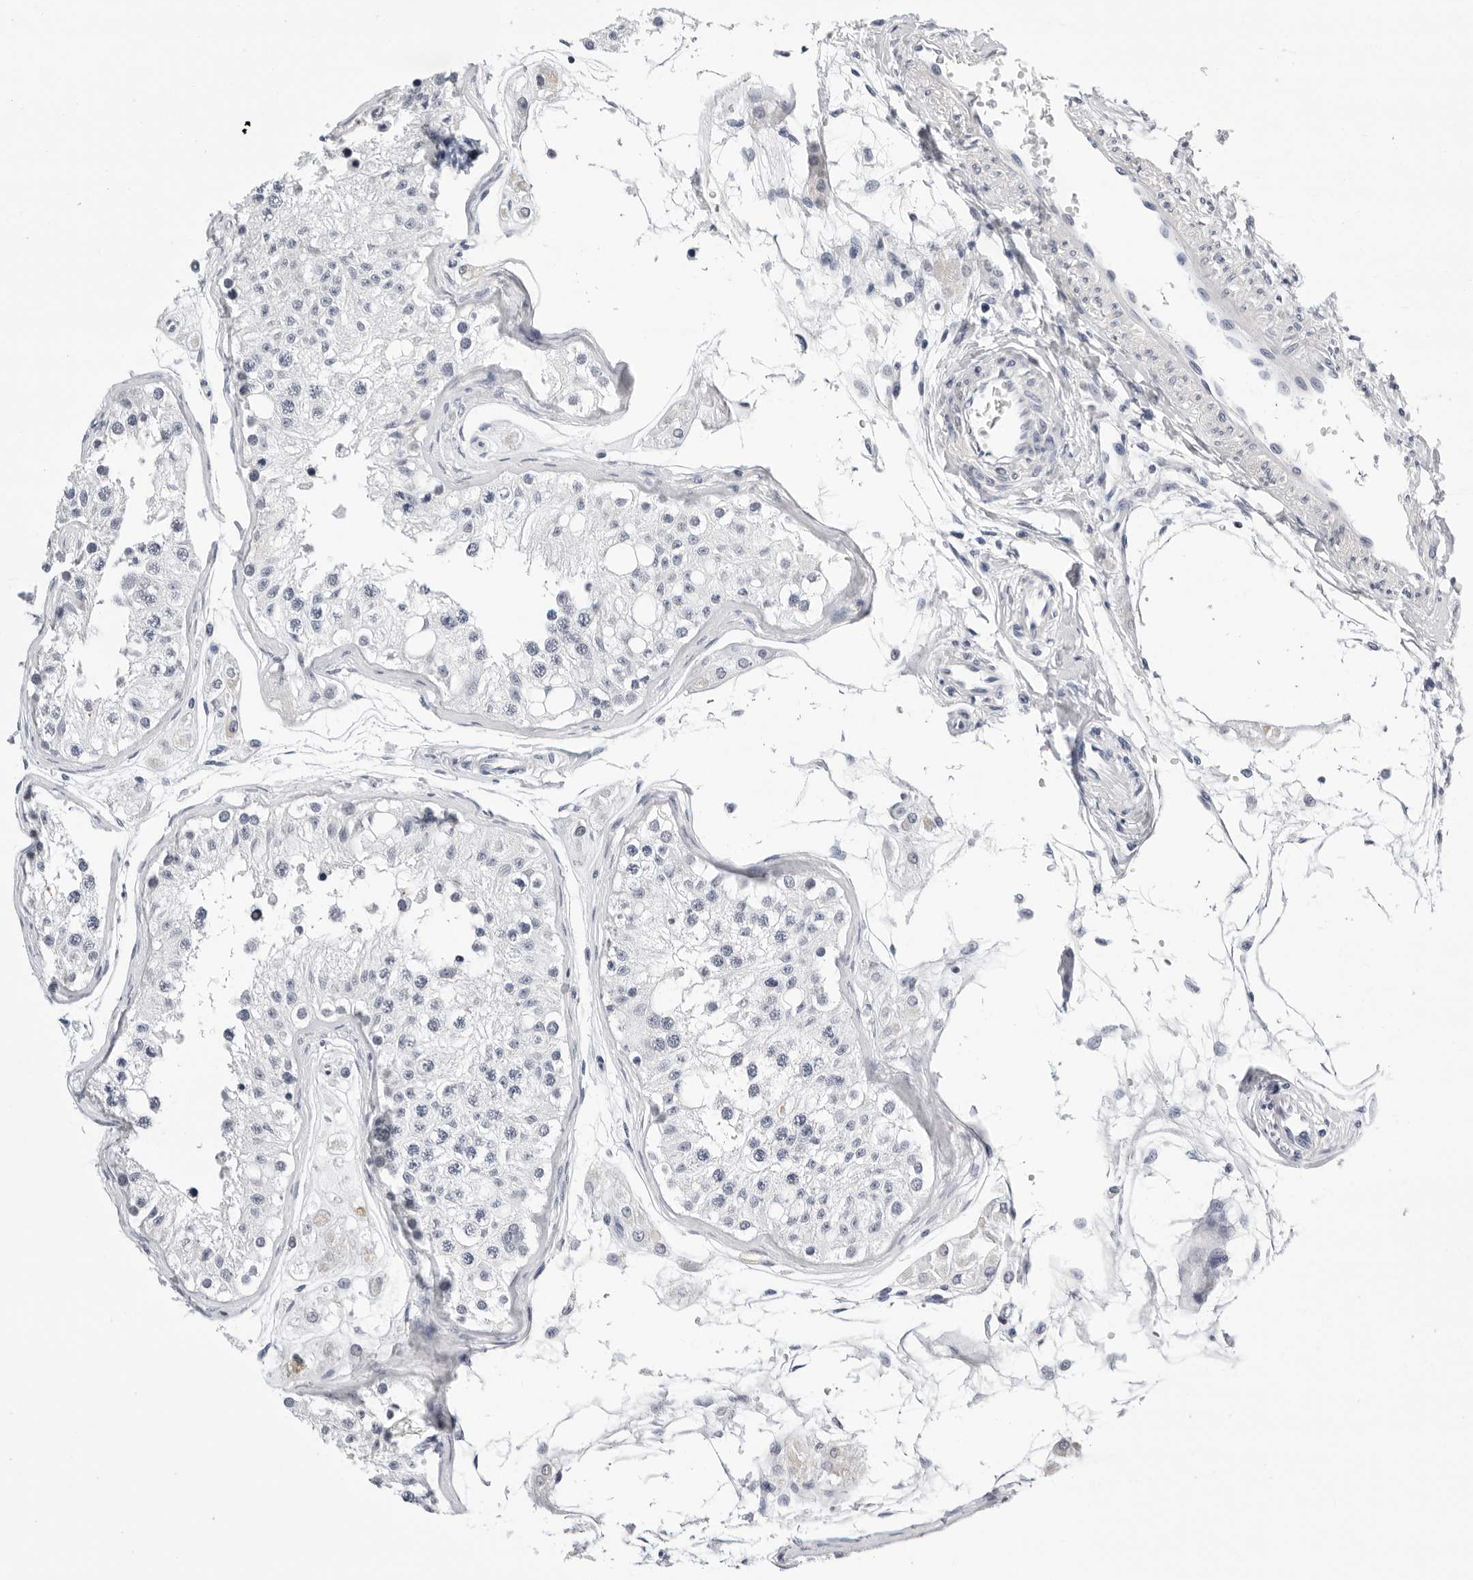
{"staining": {"intensity": "negative", "quantity": "none", "location": "none"}, "tissue": "testis", "cell_type": "Cells in seminiferous ducts", "image_type": "normal", "snomed": [{"axis": "morphology", "description": "Normal tissue, NOS"}, {"axis": "morphology", "description": "Adenocarcinoma, metastatic, NOS"}, {"axis": "topography", "description": "Testis"}], "caption": "High power microscopy micrograph of an immunohistochemistry (IHC) micrograph of normal testis, revealing no significant expression in cells in seminiferous ducts. (Brightfield microscopy of DAB IHC at high magnification).", "gene": "ZNF502", "patient": {"sex": "male", "age": 26}}